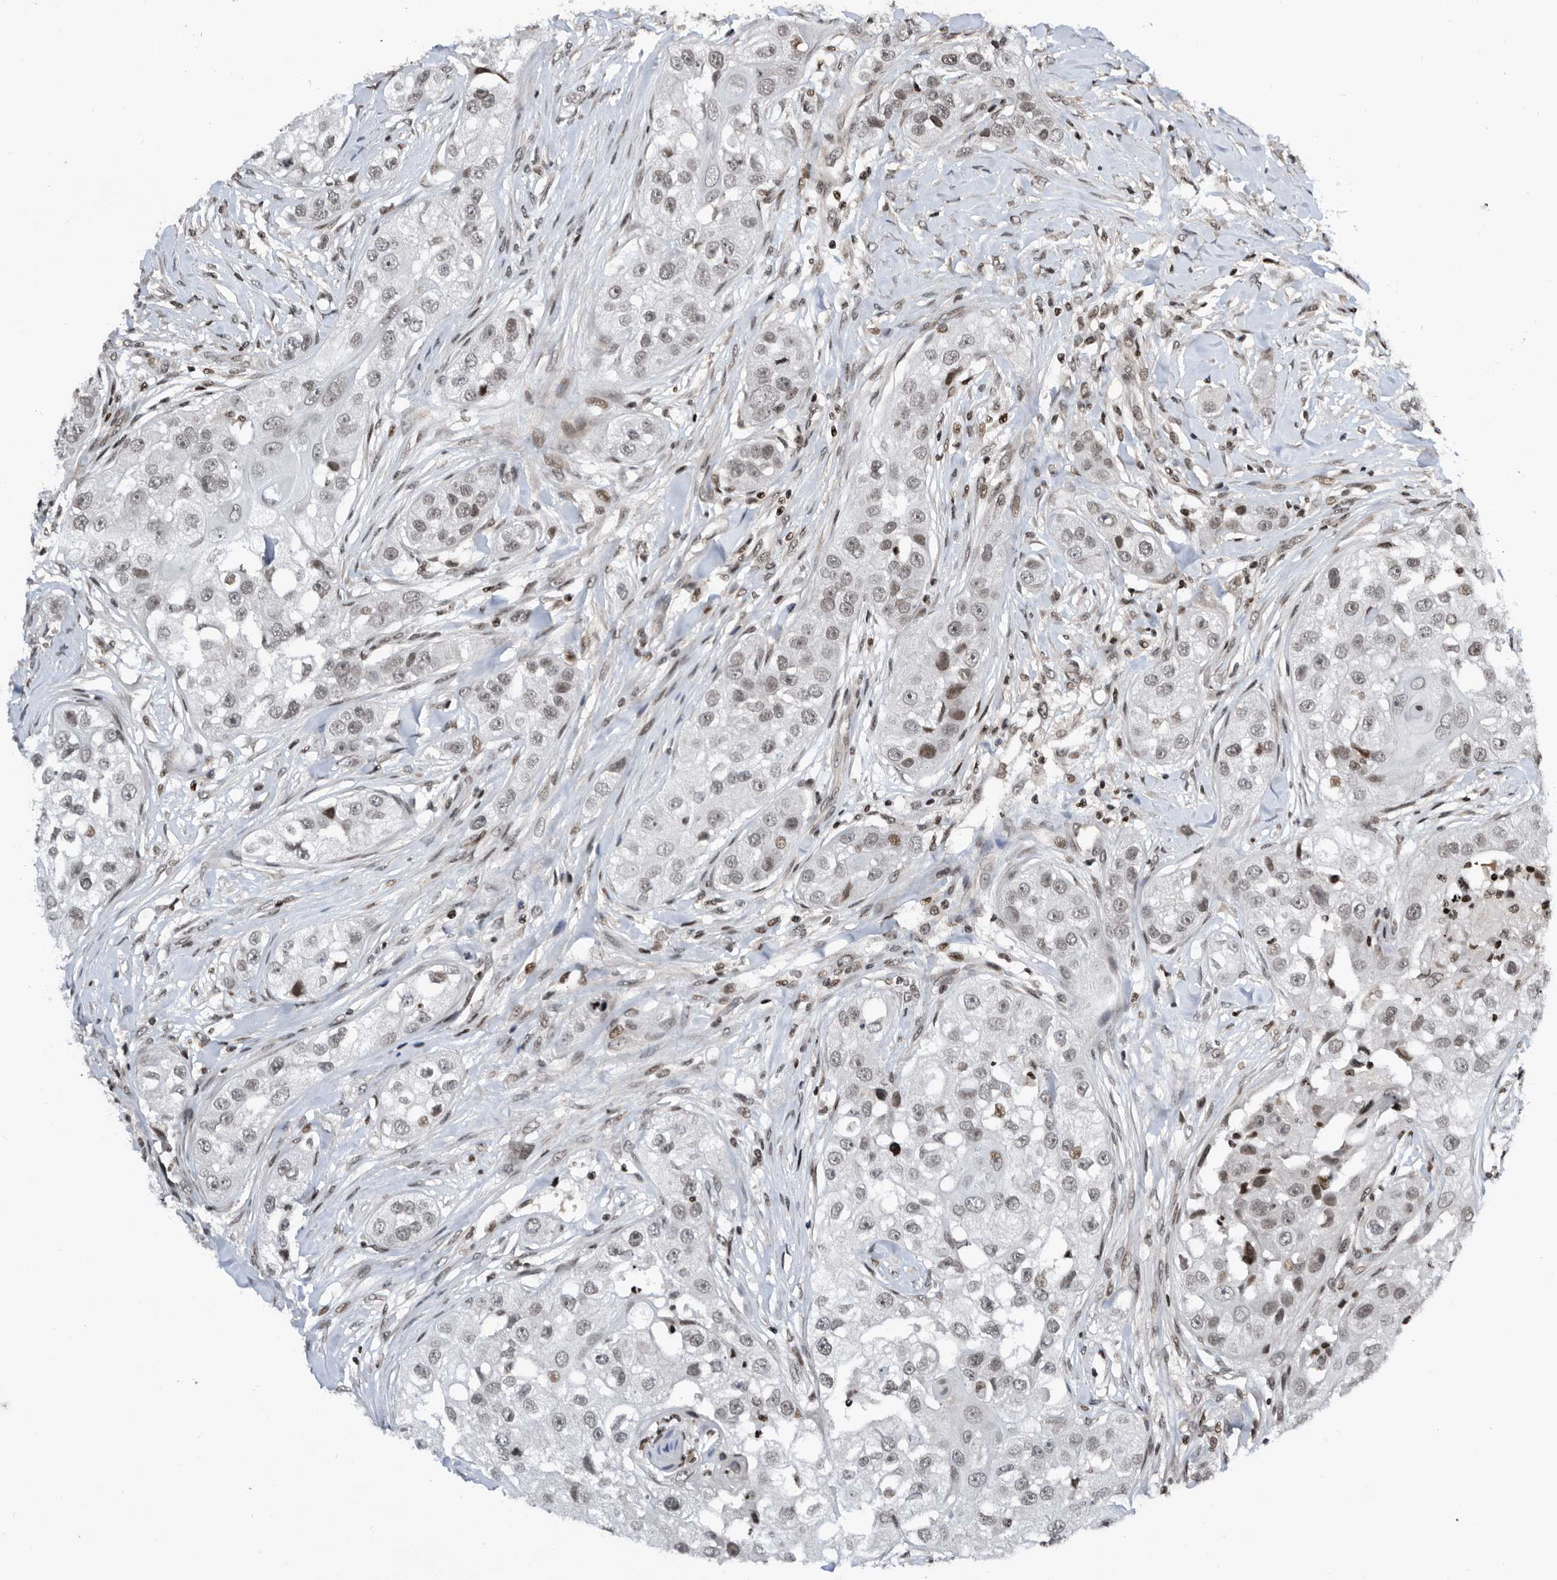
{"staining": {"intensity": "moderate", "quantity": "<25%", "location": "nuclear"}, "tissue": "head and neck cancer", "cell_type": "Tumor cells", "image_type": "cancer", "snomed": [{"axis": "morphology", "description": "Normal tissue, NOS"}, {"axis": "morphology", "description": "Squamous cell carcinoma, NOS"}, {"axis": "topography", "description": "Skeletal muscle"}, {"axis": "topography", "description": "Head-Neck"}], "caption": "Head and neck cancer stained with a brown dye shows moderate nuclear positive staining in about <25% of tumor cells.", "gene": "SNRNP48", "patient": {"sex": "male", "age": 51}}